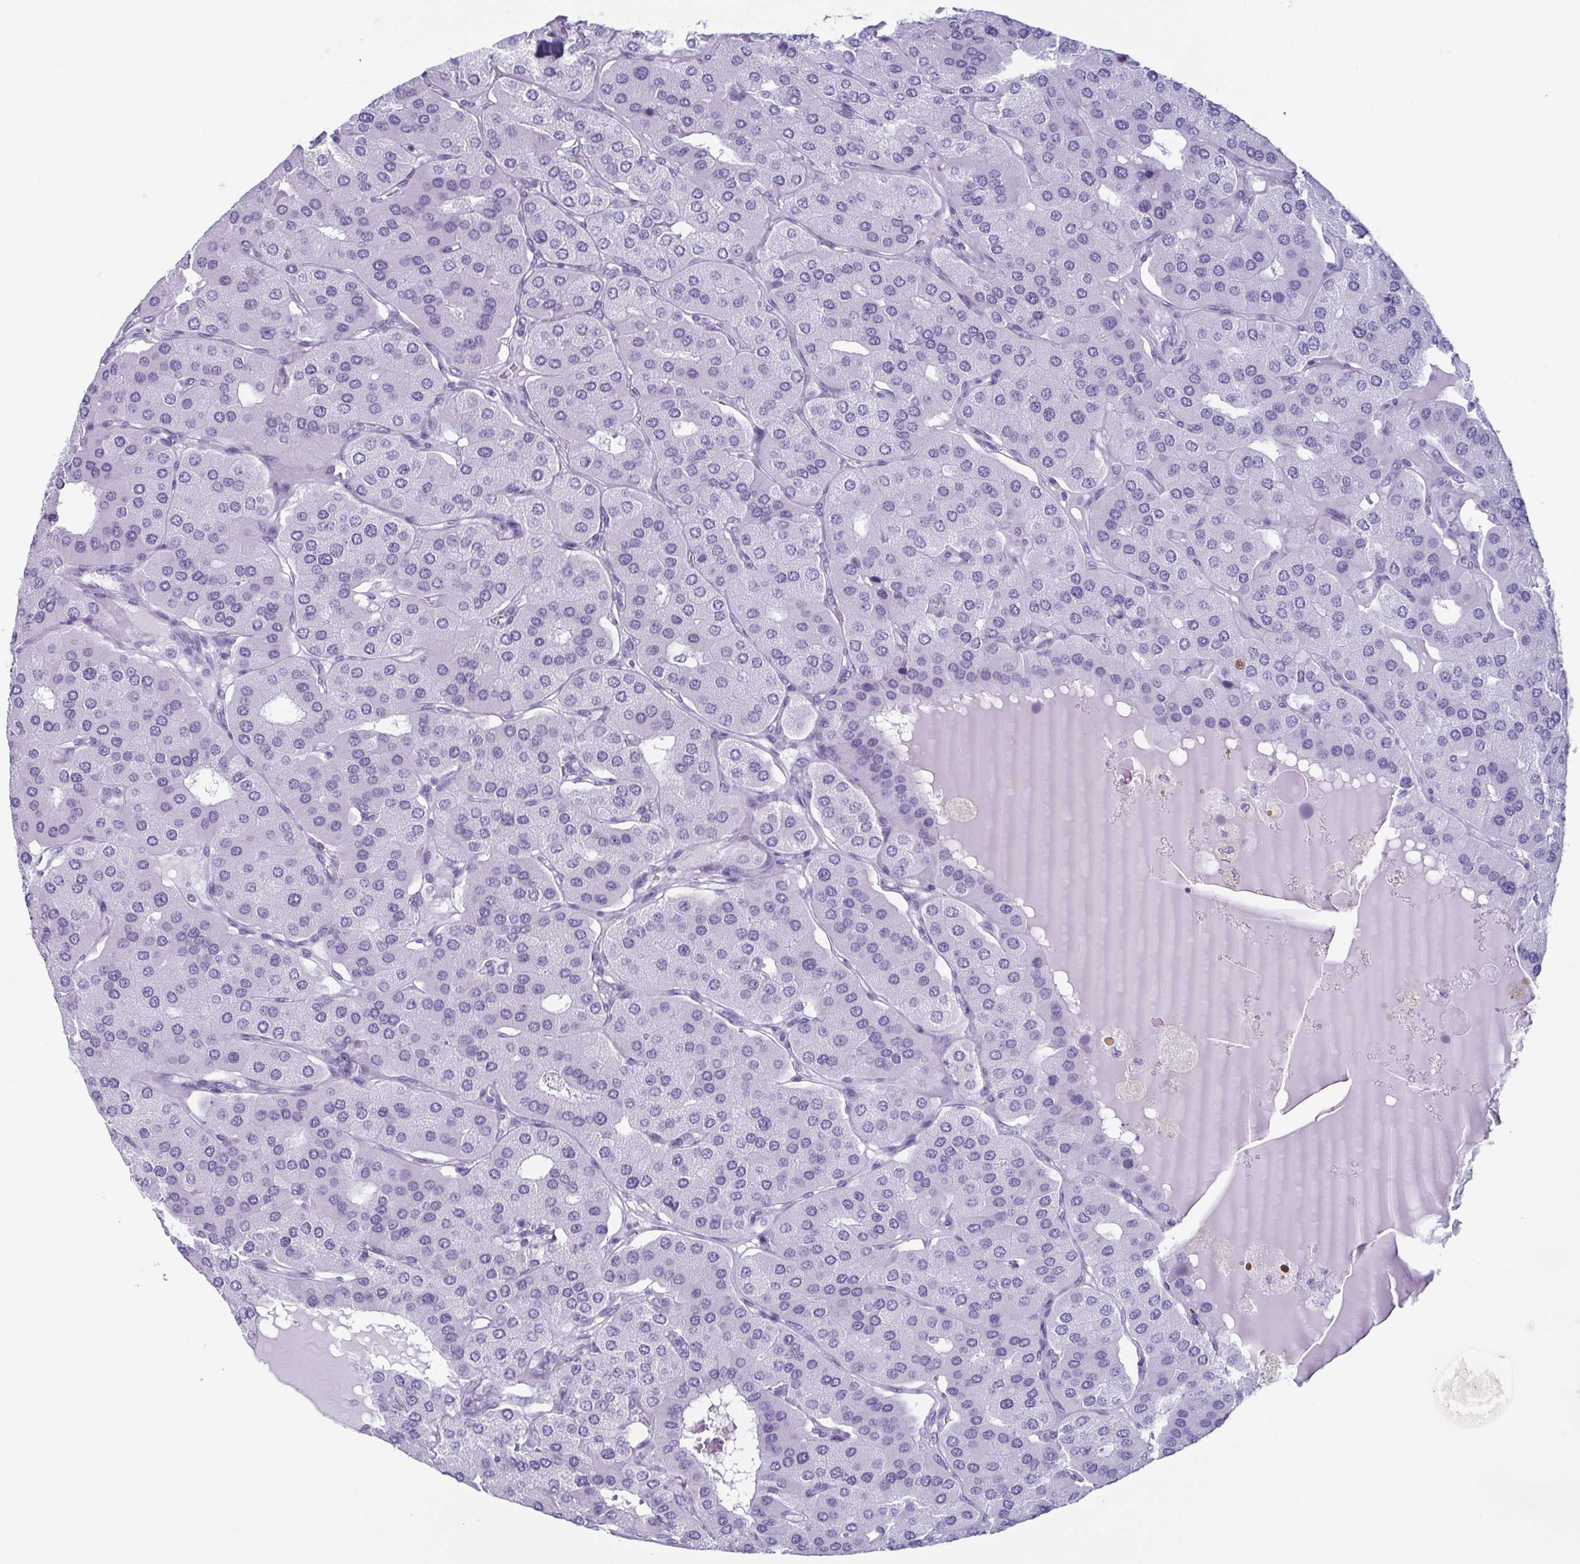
{"staining": {"intensity": "negative", "quantity": "none", "location": "none"}, "tissue": "parathyroid gland", "cell_type": "Glandular cells", "image_type": "normal", "snomed": [{"axis": "morphology", "description": "Normal tissue, NOS"}, {"axis": "morphology", "description": "Adenoma, NOS"}, {"axis": "topography", "description": "Parathyroid gland"}], "caption": "The photomicrograph displays no significant staining in glandular cells of parathyroid gland. Brightfield microscopy of immunohistochemistry stained with DAB (3,3'-diaminobenzidine) (brown) and hematoxylin (blue), captured at high magnification.", "gene": "ENKUR", "patient": {"sex": "female", "age": 86}}